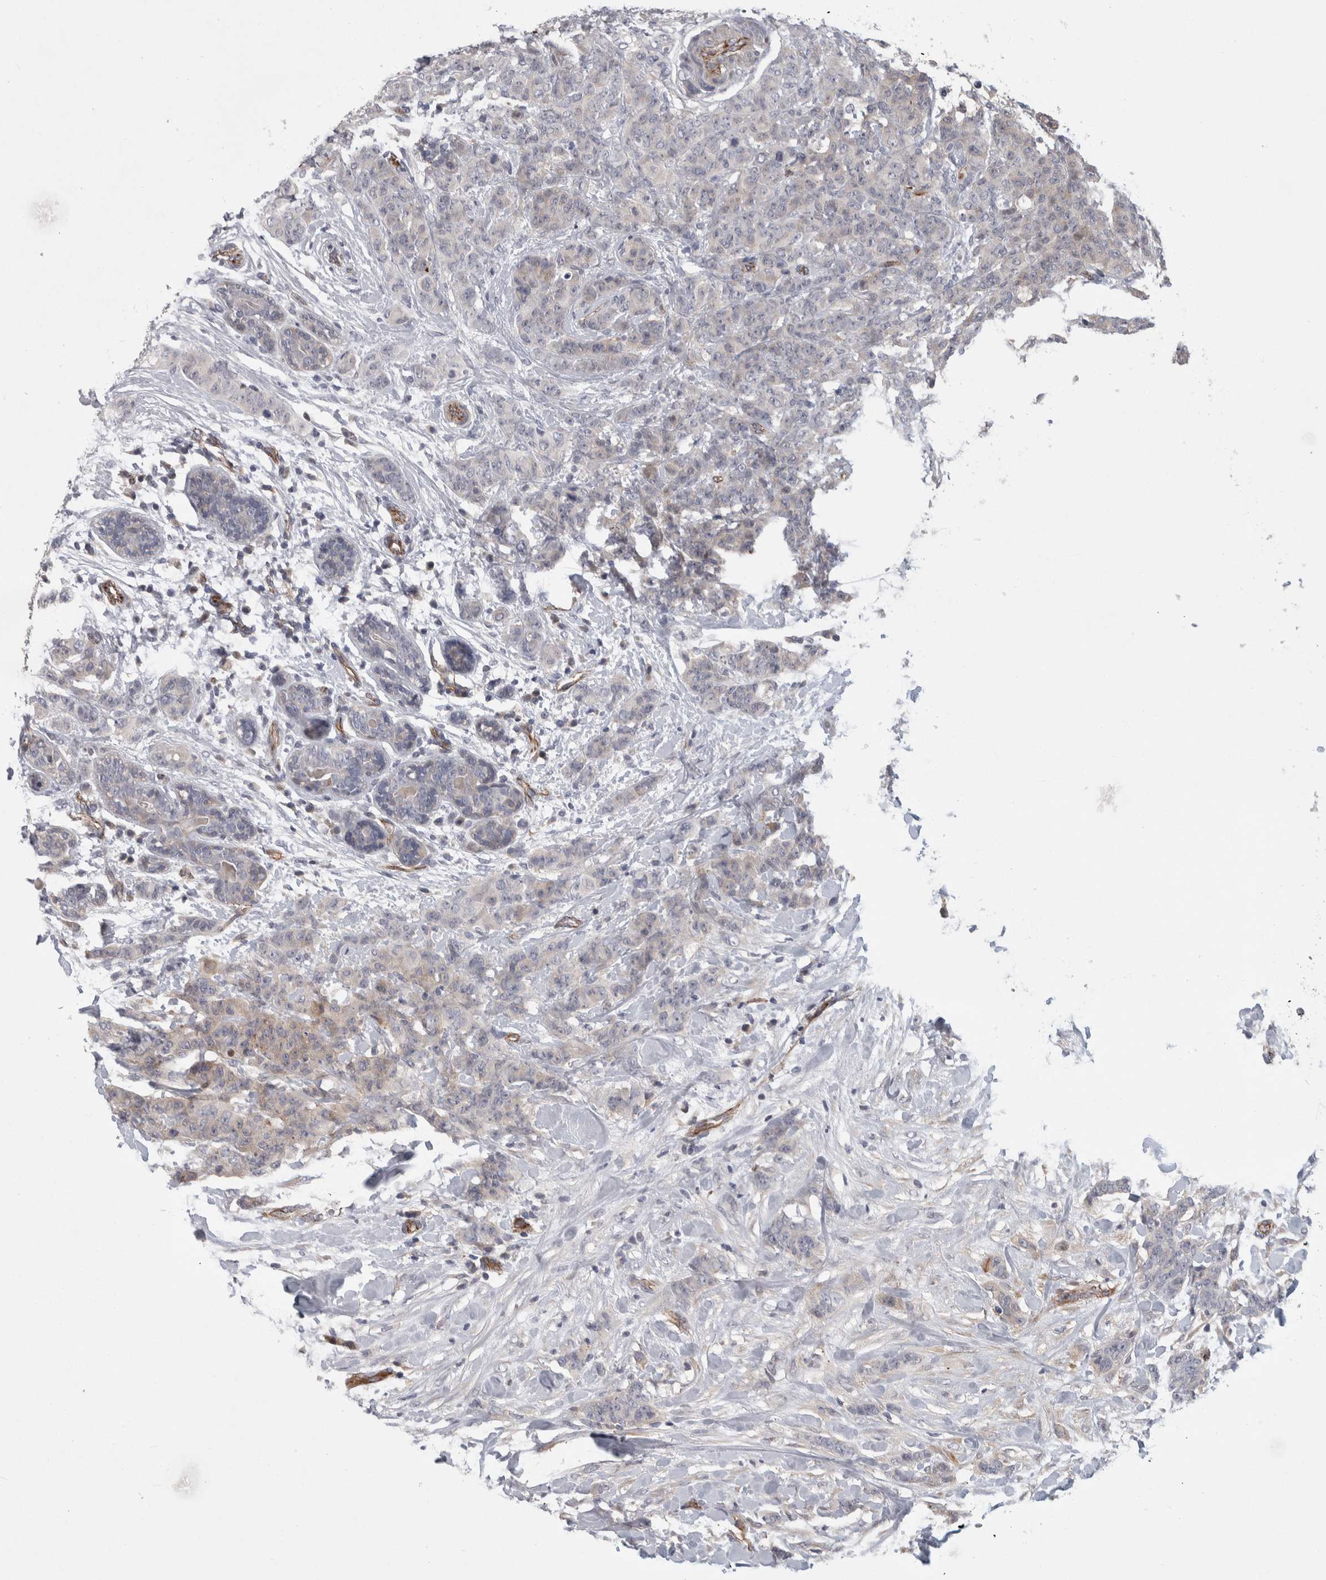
{"staining": {"intensity": "weak", "quantity": "<25%", "location": "cytoplasmic/membranous"}, "tissue": "breast cancer", "cell_type": "Tumor cells", "image_type": "cancer", "snomed": [{"axis": "morphology", "description": "Normal tissue, NOS"}, {"axis": "morphology", "description": "Duct carcinoma"}, {"axis": "topography", "description": "Breast"}], "caption": "High power microscopy image of an immunohistochemistry histopathology image of breast cancer (infiltrating ductal carcinoma), revealing no significant expression in tumor cells.", "gene": "ZNF862", "patient": {"sex": "female", "age": 40}}